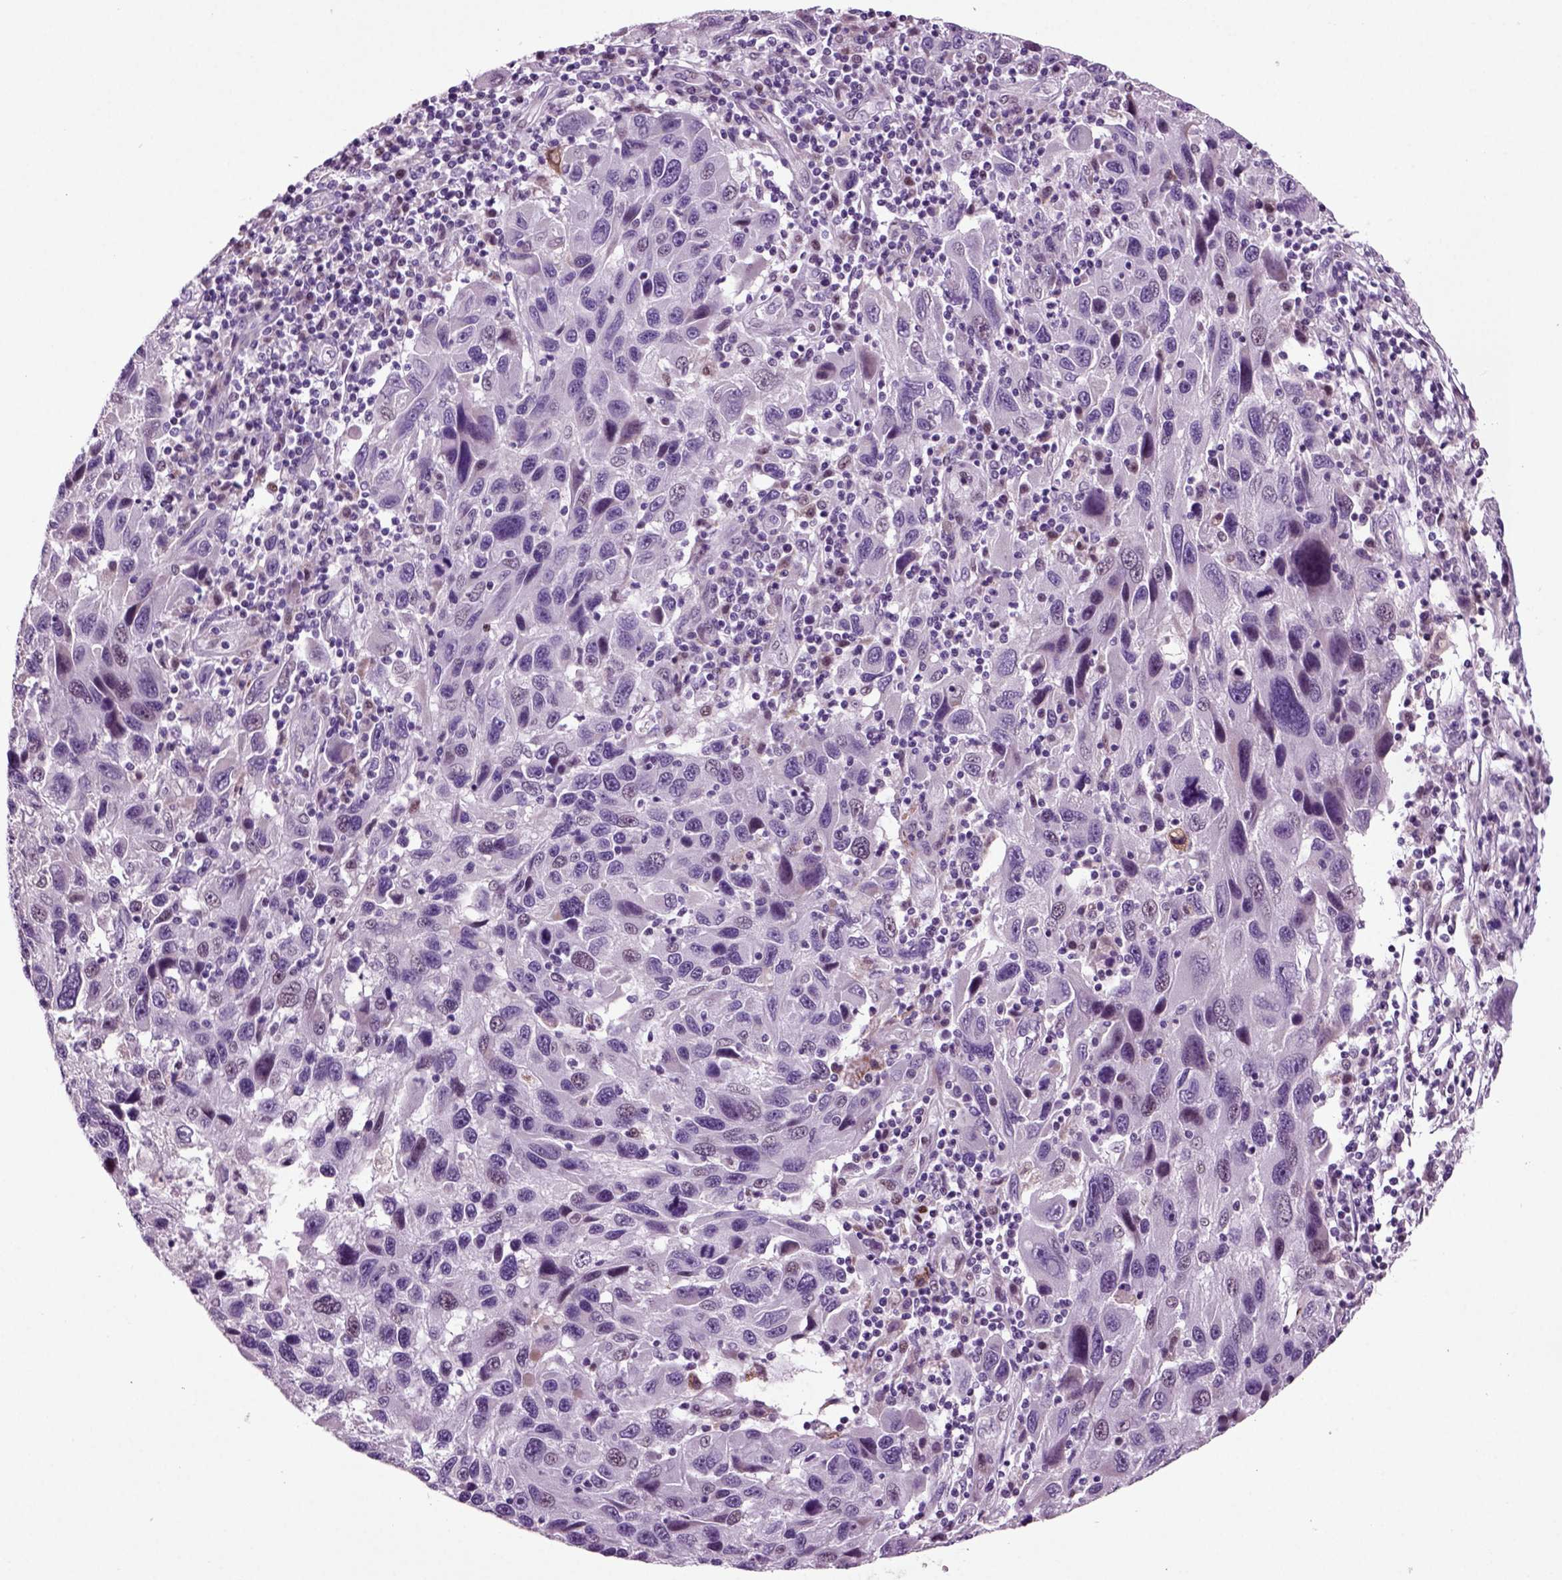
{"staining": {"intensity": "negative", "quantity": "none", "location": "none"}, "tissue": "melanoma", "cell_type": "Tumor cells", "image_type": "cancer", "snomed": [{"axis": "morphology", "description": "Malignant melanoma, NOS"}, {"axis": "topography", "description": "Skin"}], "caption": "Malignant melanoma stained for a protein using immunohistochemistry demonstrates no expression tumor cells.", "gene": "ARID3A", "patient": {"sex": "male", "age": 53}}